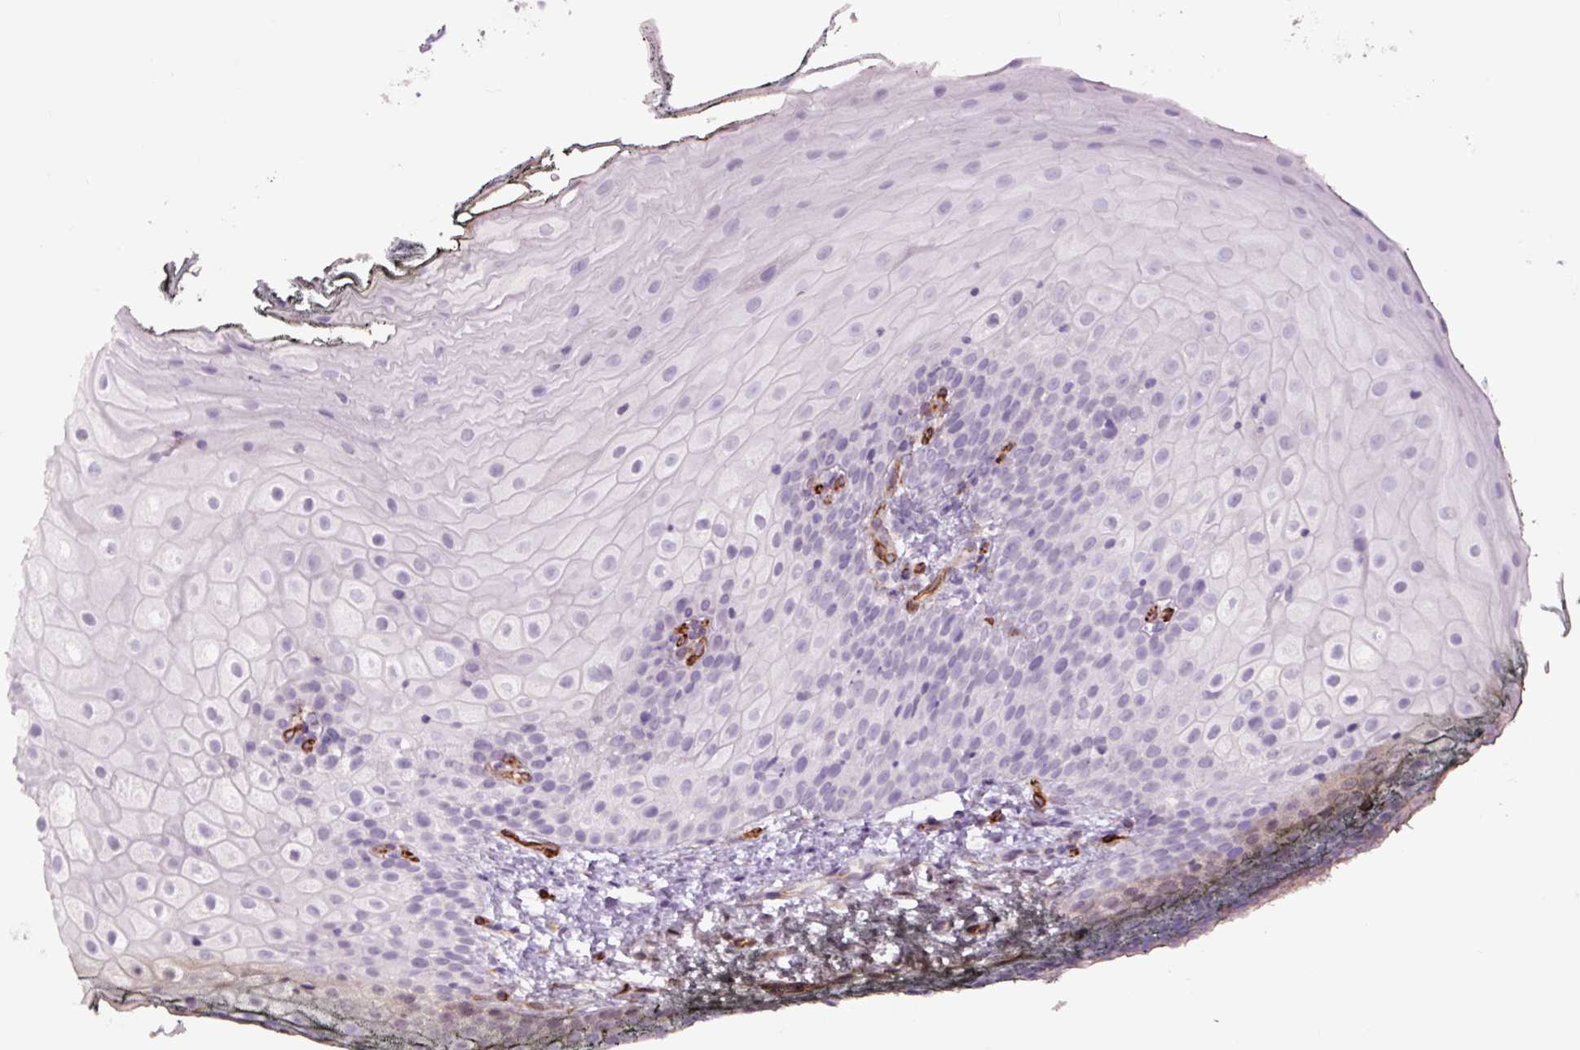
{"staining": {"intensity": "negative", "quantity": "none", "location": "none"}, "tissue": "oral mucosa", "cell_type": "Squamous epithelial cells", "image_type": "normal", "snomed": [{"axis": "morphology", "description": "Normal tissue, NOS"}, {"axis": "topography", "description": "Oral tissue"}], "caption": "Human oral mucosa stained for a protein using immunohistochemistry demonstrates no positivity in squamous epithelial cells.", "gene": "NES", "patient": {"sex": "male", "age": 75}}